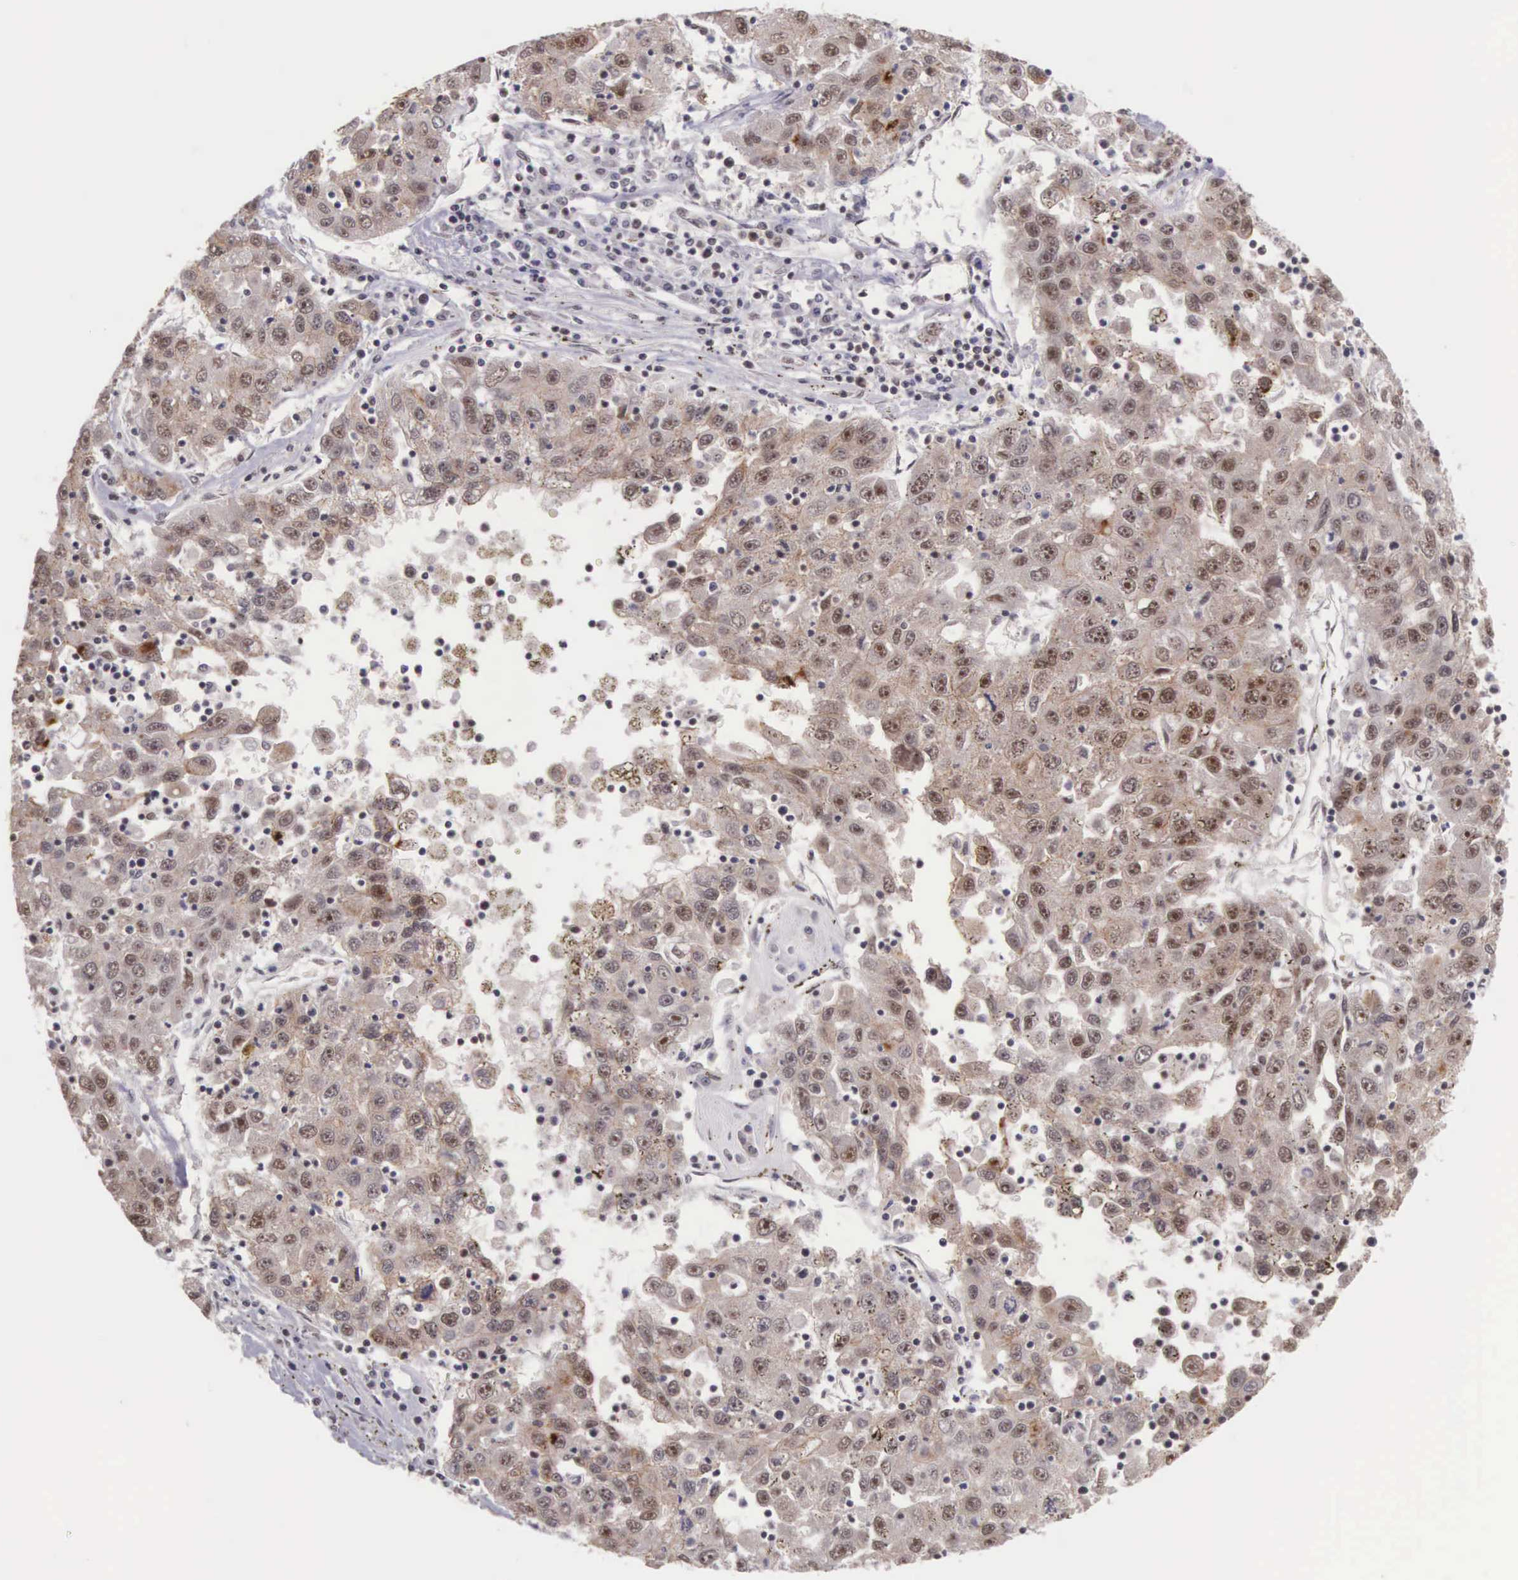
{"staining": {"intensity": "weak", "quantity": "25%-75%", "location": "cytoplasmic/membranous,nuclear"}, "tissue": "liver cancer", "cell_type": "Tumor cells", "image_type": "cancer", "snomed": [{"axis": "morphology", "description": "Carcinoma, Hepatocellular, NOS"}, {"axis": "topography", "description": "Liver"}], "caption": "Human liver cancer stained with a brown dye reveals weak cytoplasmic/membranous and nuclear positive staining in approximately 25%-75% of tumor cells.", "gene": "POLR2F", "patient": {"sex": "male", "age": 49}}